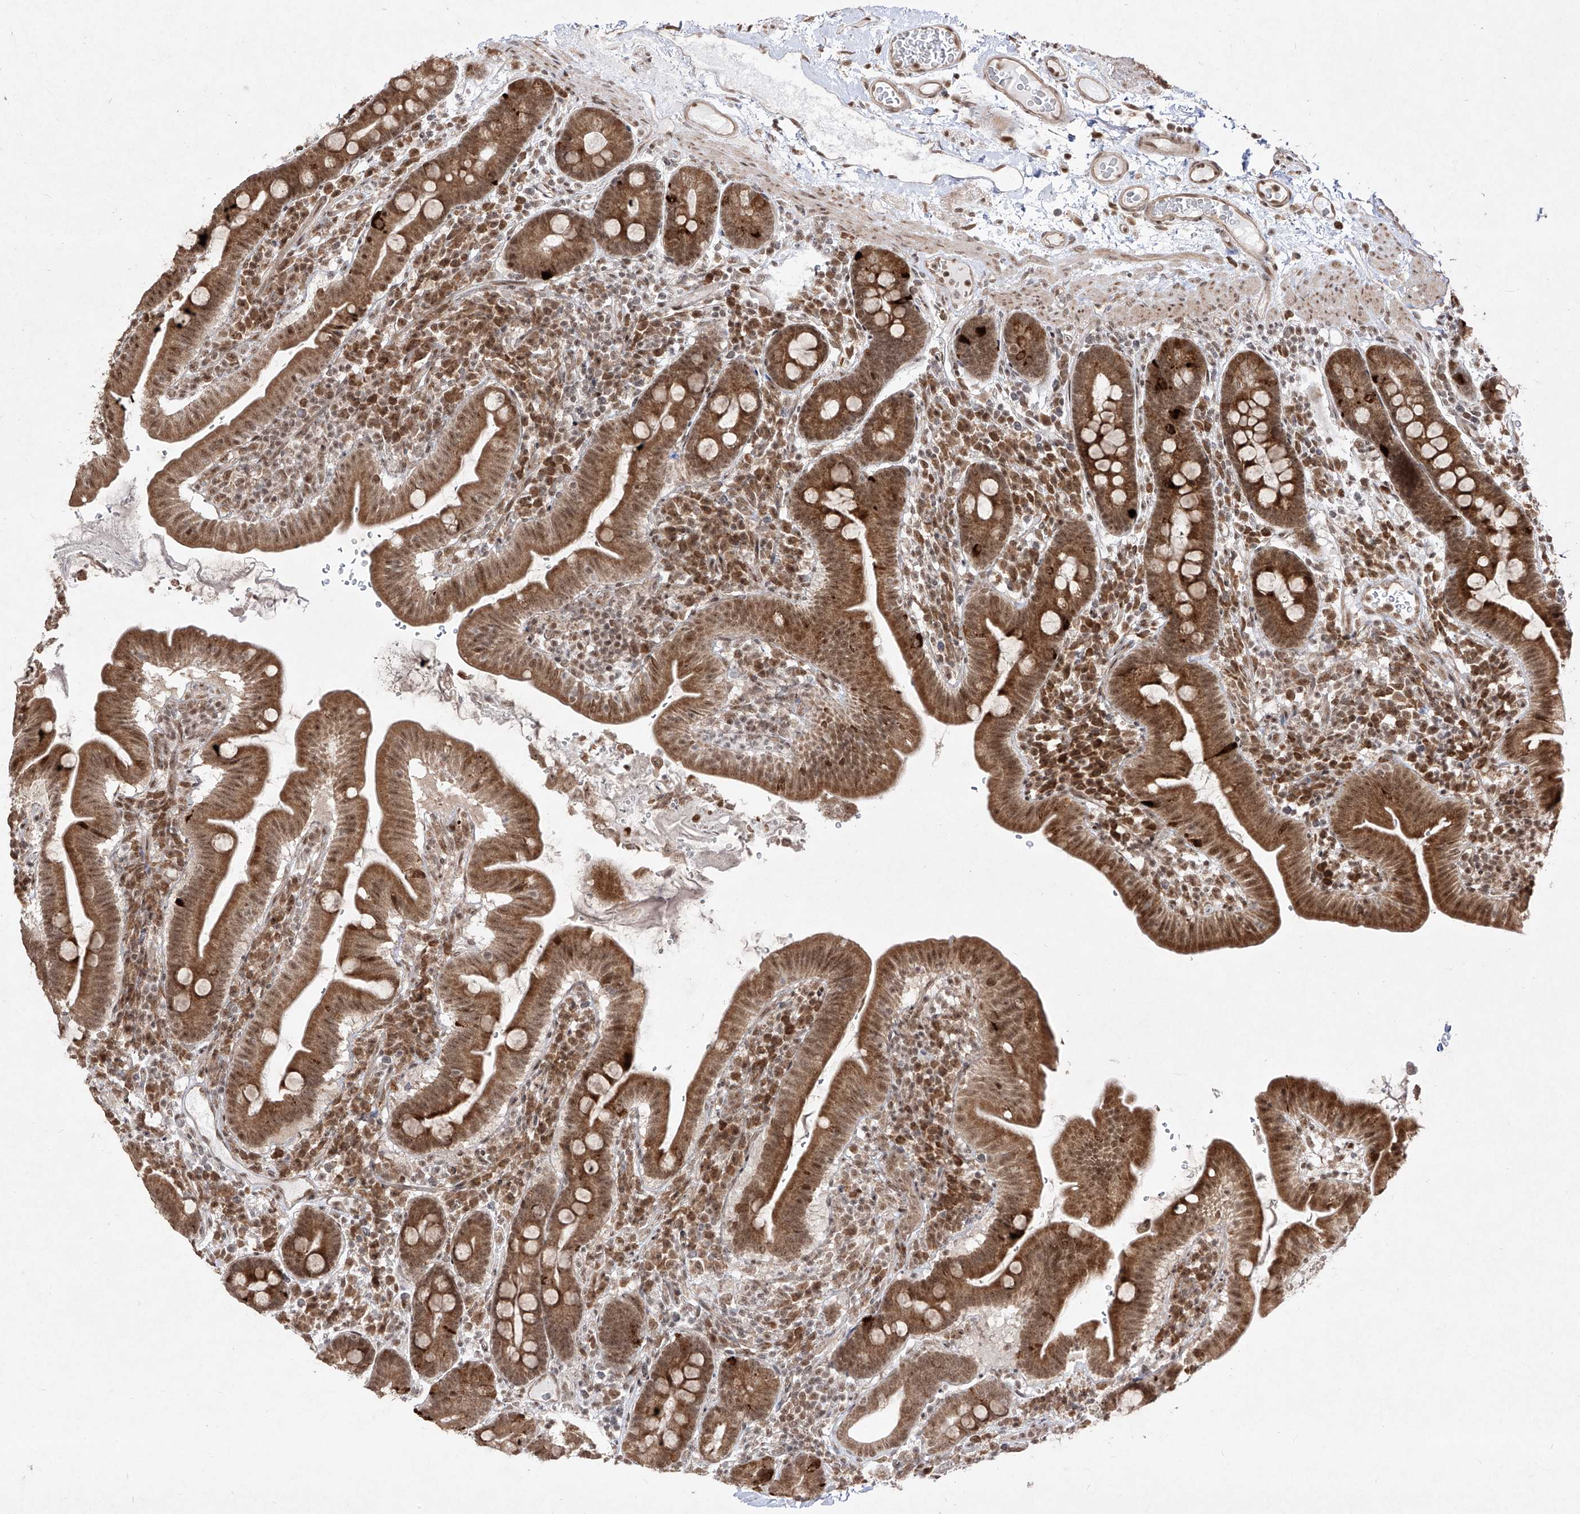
{"staining": {"intensity": "moderate", "quantity": ">75%", "location": "cytoplasmic/membranous,nuclear"}, "tissue": "duodenum", "cell_type": "Glandular cells", "image_type": "normal", "snomed": [{"axis": "morphology", "description": "Normal tissue, NOS"}, {"axis": "morphology", "description": "Adenocarcinoma, NOS"}, {"axis": "topography", "description": "Pancreas"}, {"axis": "topography", "description": "Duodenum"}], "caption": "This image shows immunohistochemistry staining of benign duodenum, with medium moderate cytoplasmic/membranous,nuclear positivity in about >75% of glandular cells.", "gene": "SNRNP27", "patient": {"sex": "male", "age": 50}}